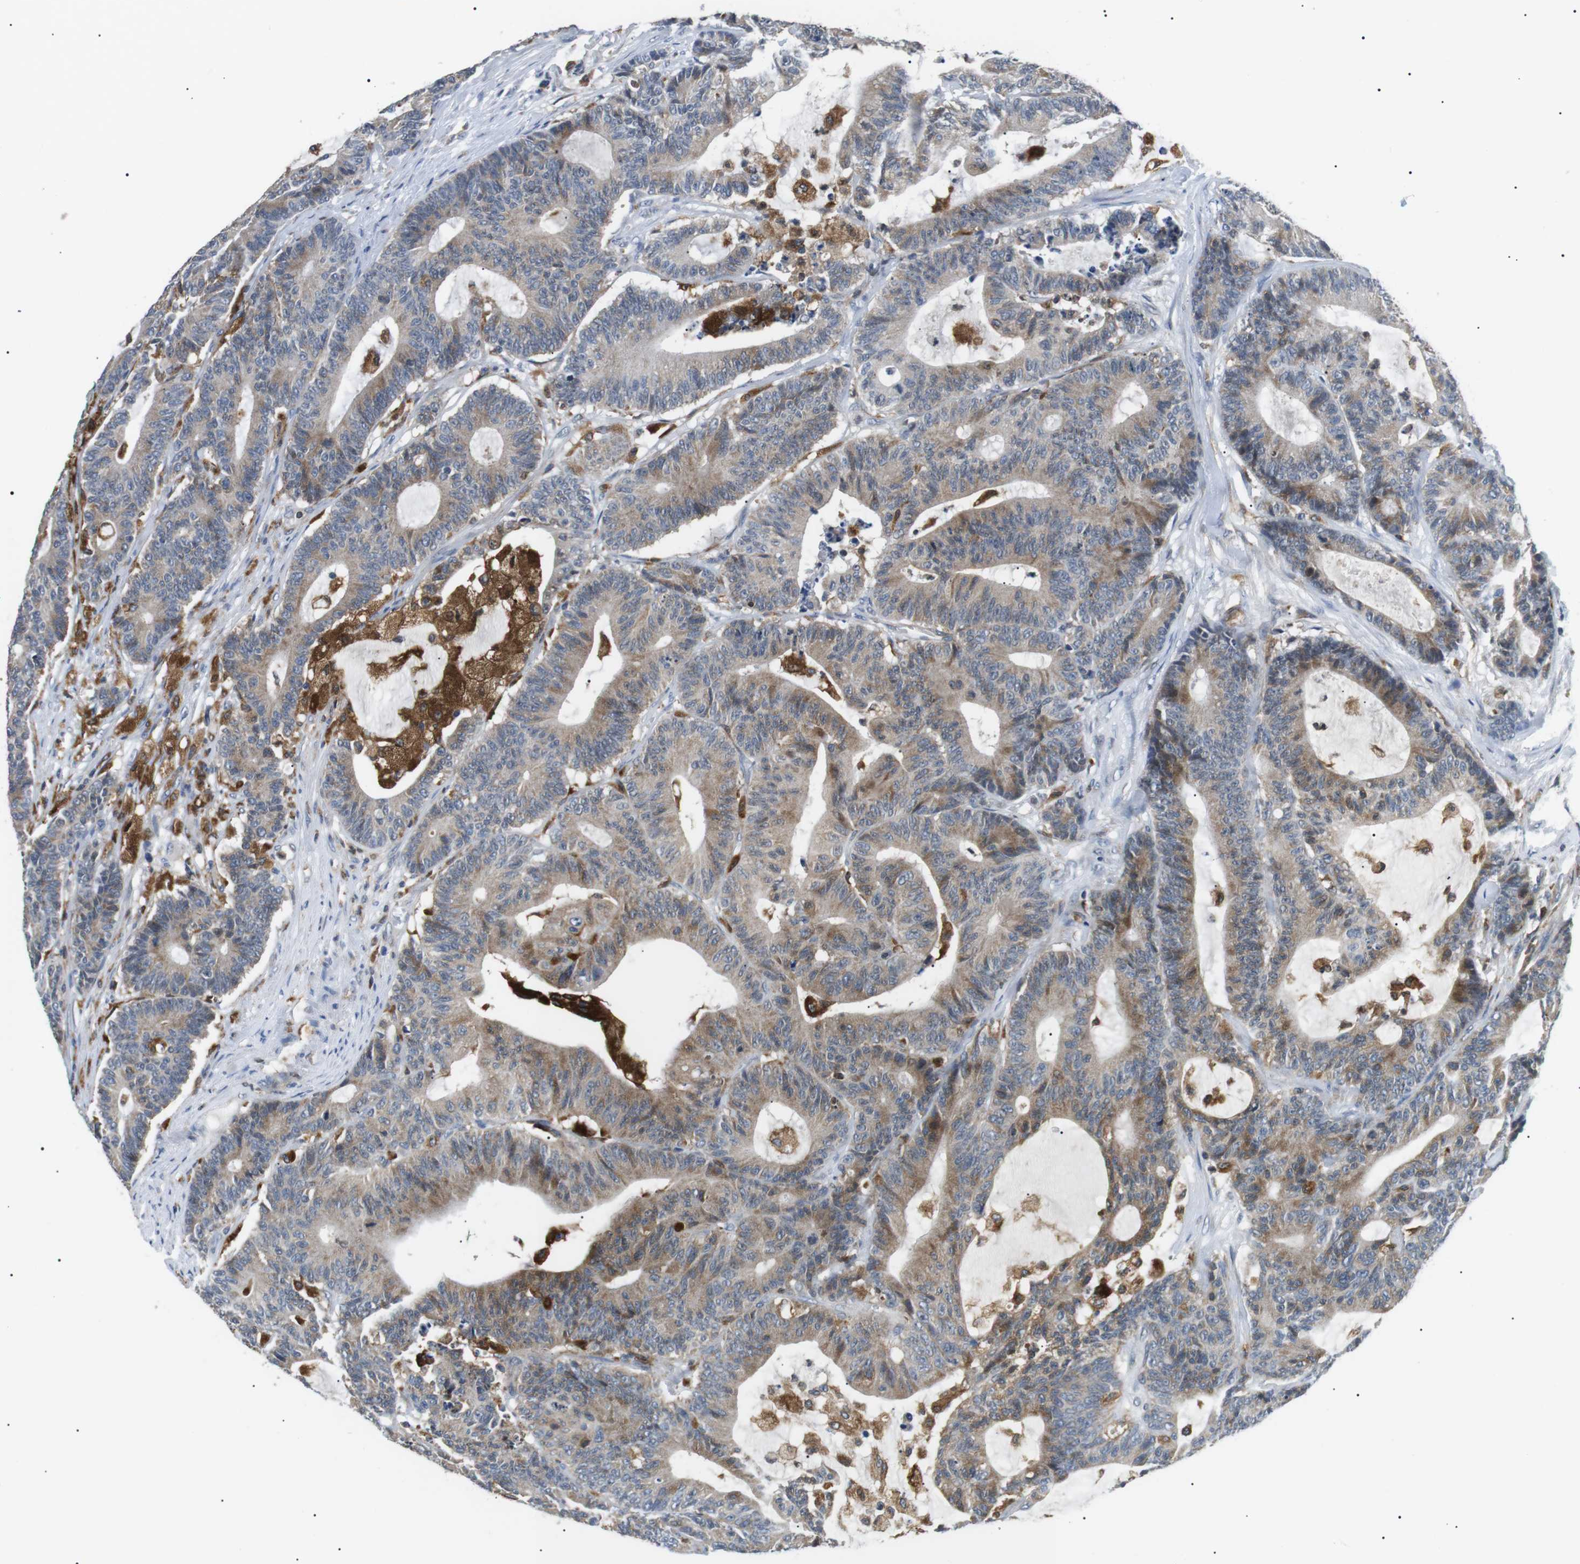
{"staining": {"intensity": "moderate", "quantity": "25%-75%", "location": "cytoplasmic/membranous"}, "tissue": "colorectal cancer", "cell_type": "Tumor cells", "image_type": "cancer", "snomed": [{"axis": "morphology", "description": "Adenocarcinoma, NOS"}, {"axis": "topography", "description": "Colon"}], "caption": "Colorectal cancer (adenocarcinoma) tissue shows moderate cytoplasmic/membranous expression in approximately 25%-75% of tumor cells, visualized by immunohistochemistry. (Brightfield microscopy of DAB IHC at high magnification).", "gene": "RAB9A", "patient": {"sex": "female", "age": 84}}